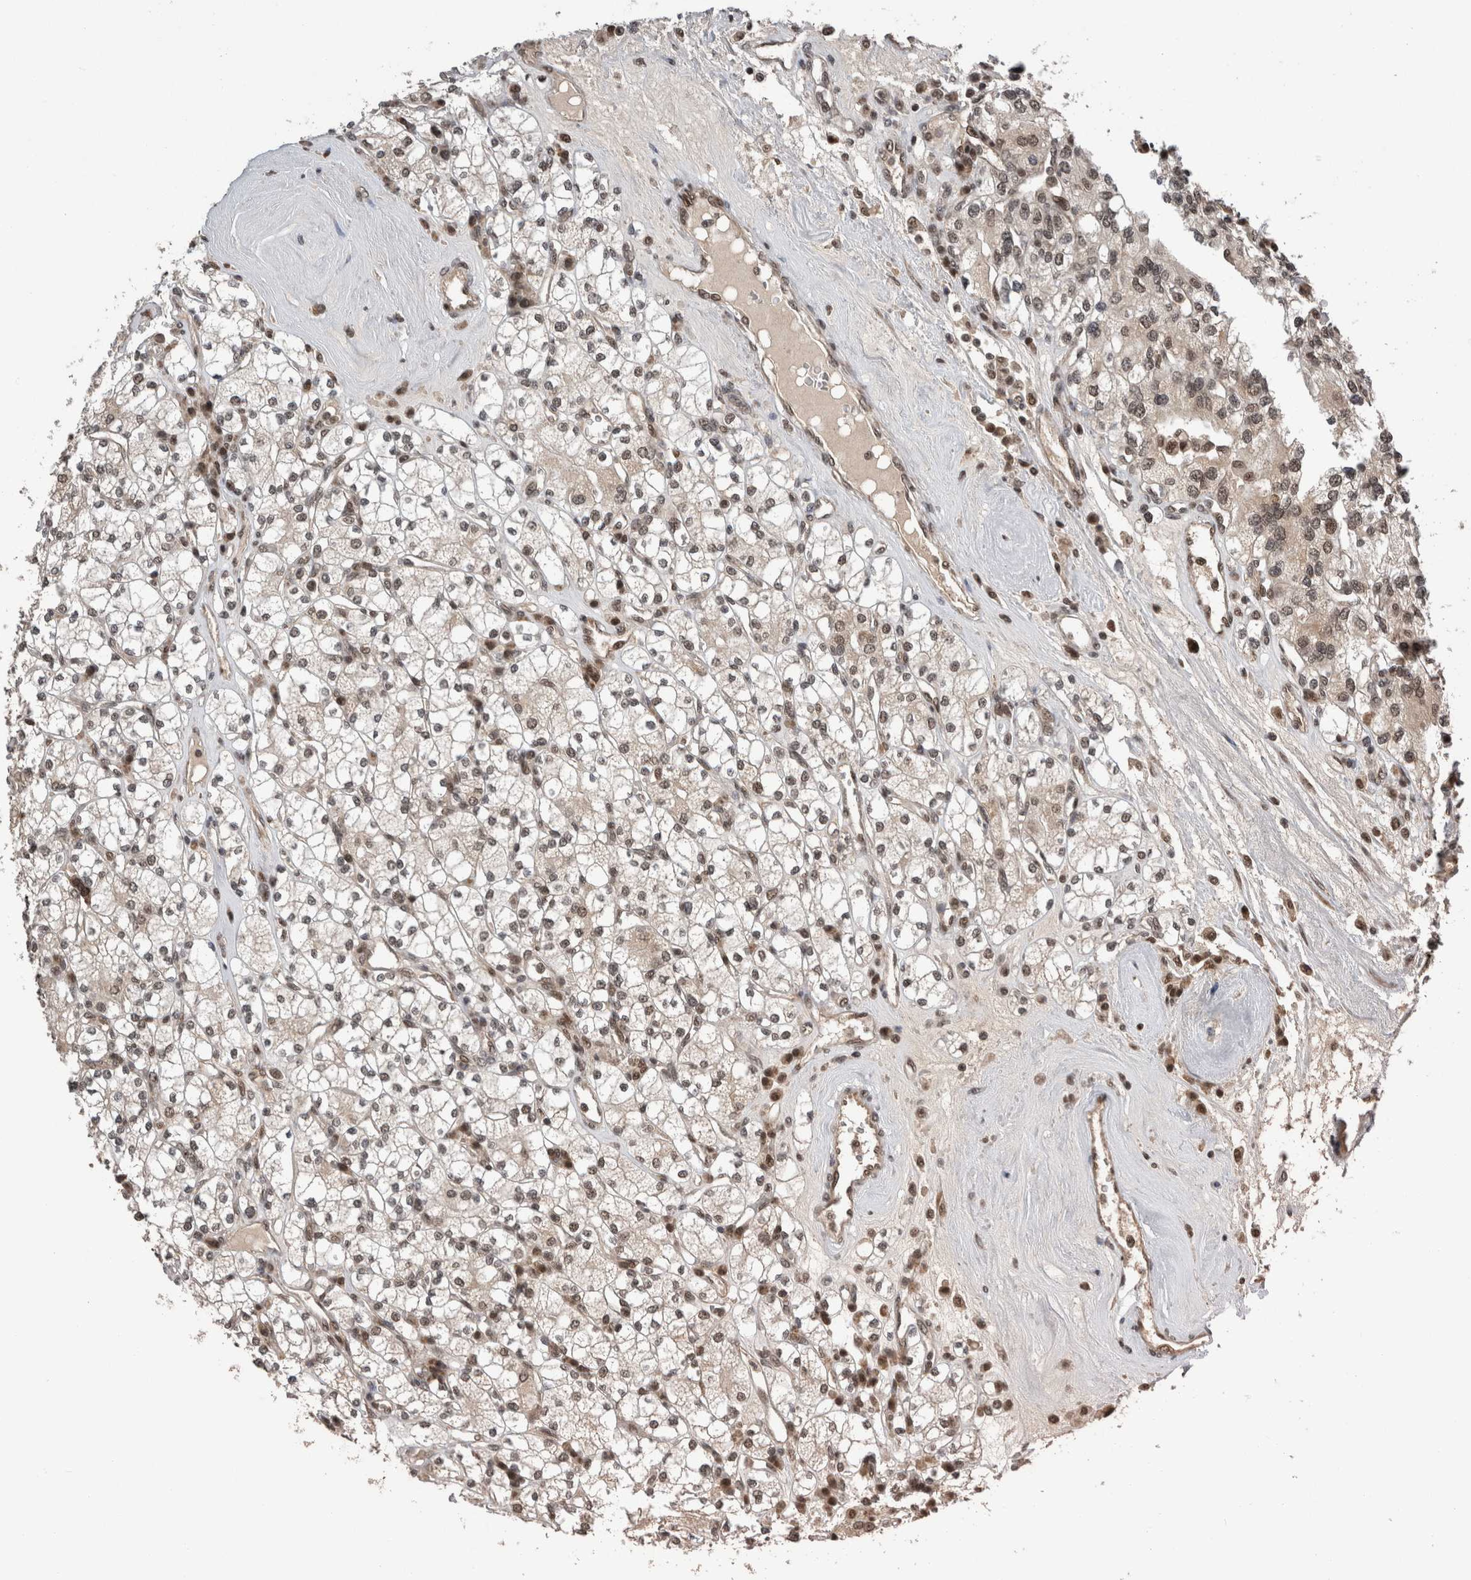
{"staining": {"intensity": "moderate", "quantity": "25%-75%", "location": "nuclear"}, "tissue": "renal cancer", "cell_type": "Tumor cells", "image_type": "cancer", "snomed": [{"axis": "morphology", "description": "Adenocarcinoma, NOS"}, {"axis": "topography", "description": "Kidney"}], "caption": "Renal adenocarcinoma stained with a brown dye displays moderate nuclear positive expression in about 25%-75% of tumor cells.", "gene": "CPSF2", "patient": {"sex": "male", "age": 77}}